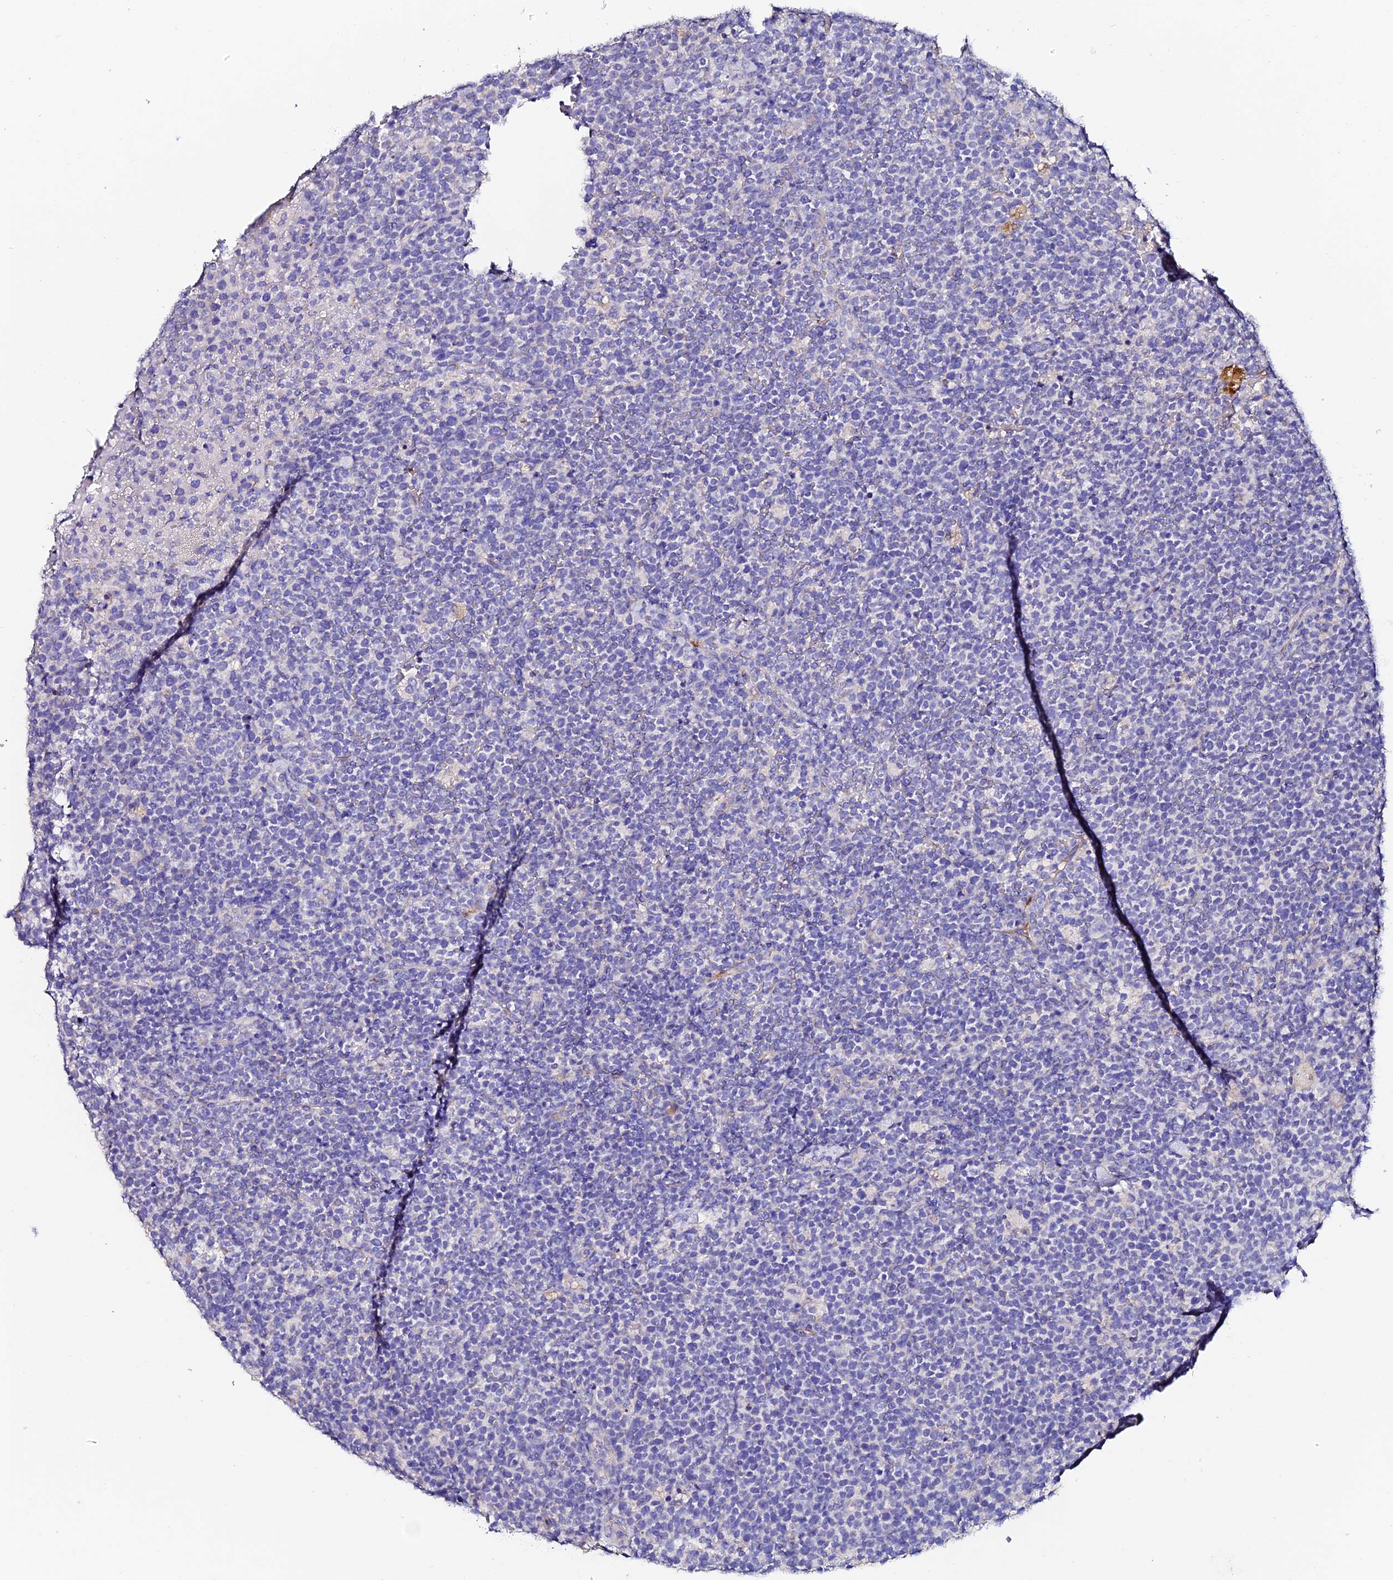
{"staining": {"intensity": "negative", "quantity": "none", "location": "none"}, "tissue": "lymphoma", "cell_type": "Tumor cells", "image_type": "cancer", "snomed": [{"axis": "morphology", "description": "Malignant lymphoma, non-Hodgkin's type, High grade"}, {"axis": "topography", "description": "Lymph node"}], "caption": "The histopathology image exhibits no significant staining in tumor cells of high-grade malignant lymphoma, non-Hodgkin's type.", "gene": "ESM1", "patient": {"sex": "male", "age": 61}}